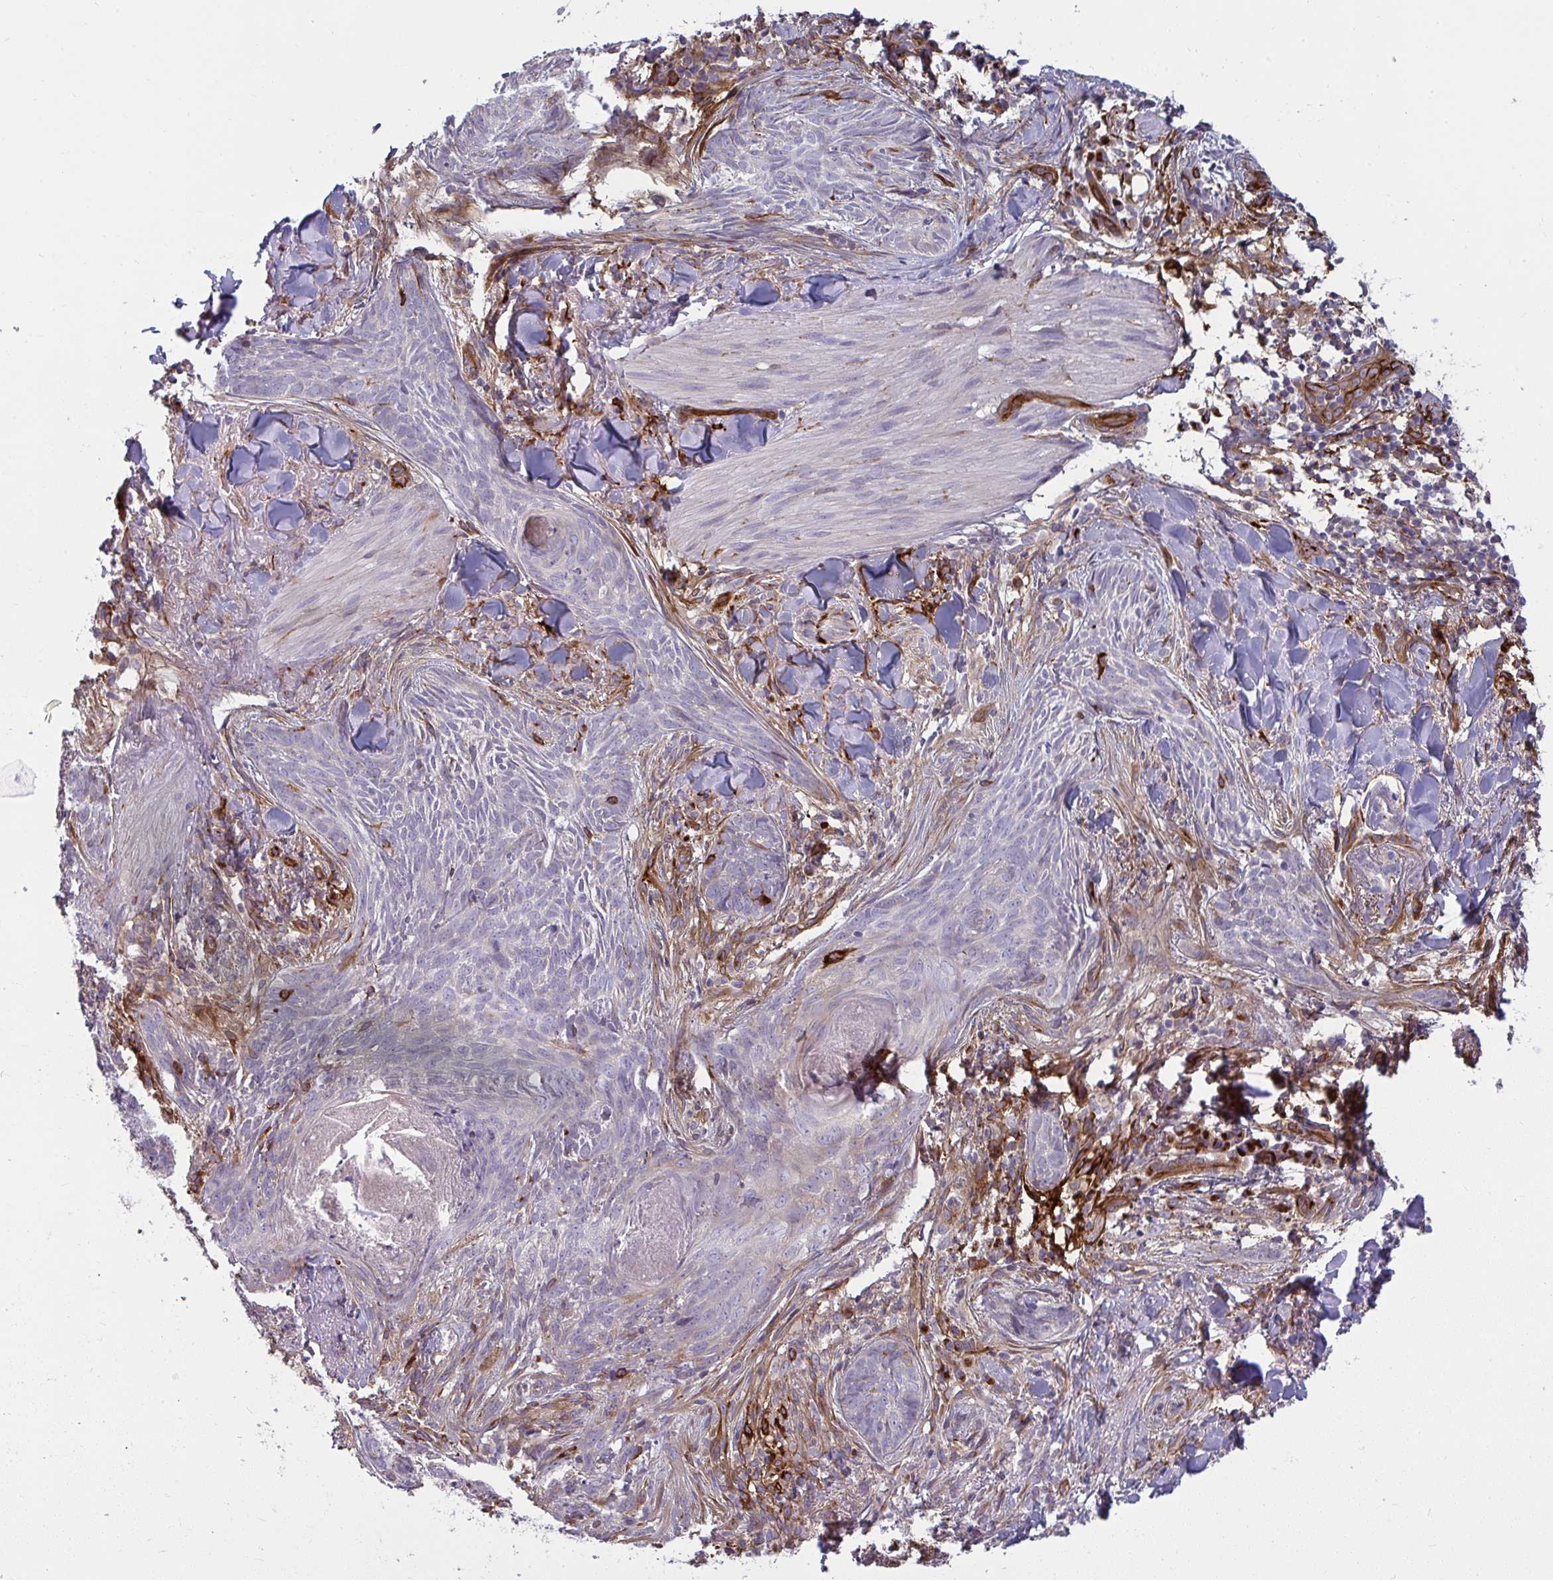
{"staining": {"intensity": "negative", "quantity": "none", "location": "none"}, "tissue": "skin cancer", "cell_type": "Tumor cells", "image_type": "cancer", "snomed": [{"axis": "morphology", "description": "Basal cell carcinoma"}, {"axis": "topography", "description": "Skin"}], "caption": "High magnification brightfield microscopy of skin cancer (basal cell carcinoma) stained with DAB (brown) and counterstained with hematoxylin (blue): tumor cells show no significant staining.", "gene": "IFIT3", "patient": {"sex": "female", "age": 93}}